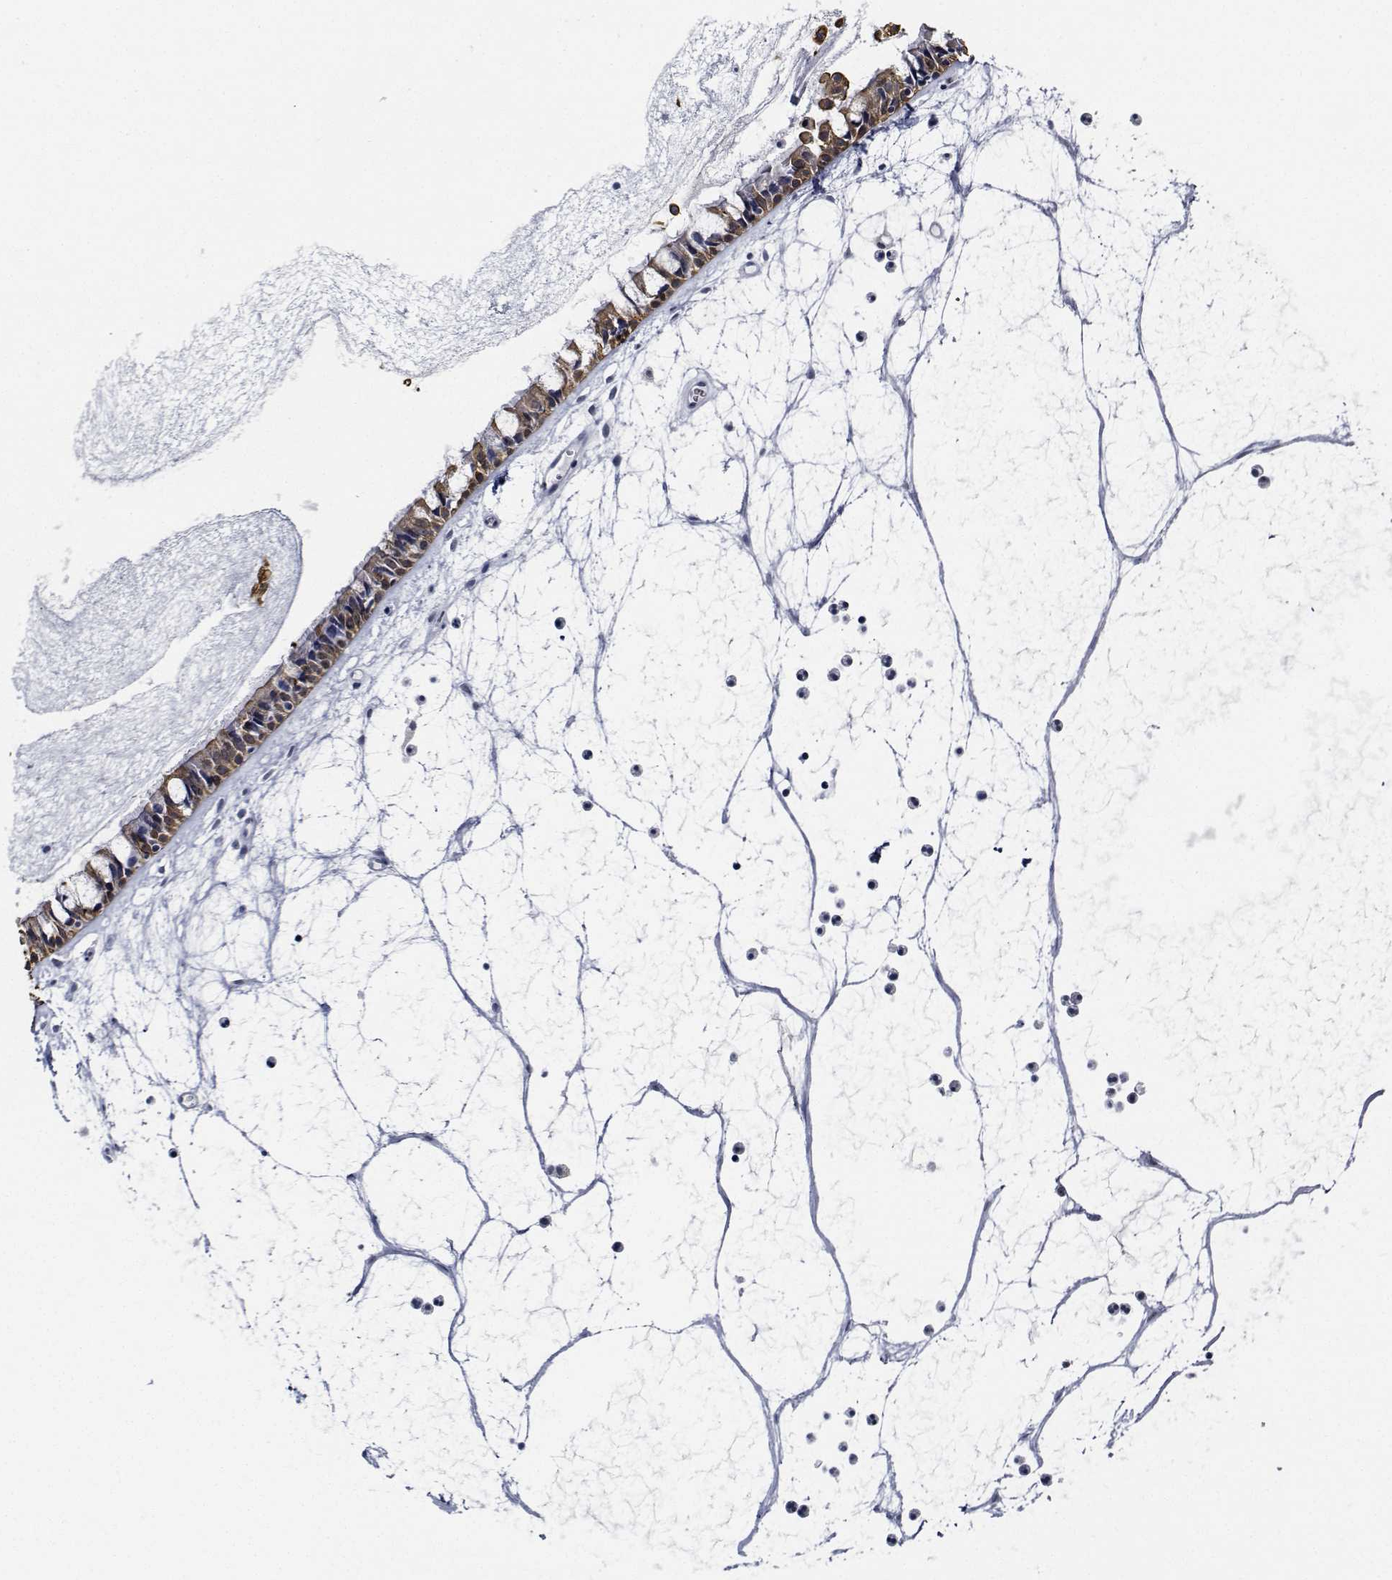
{"staining": {"intensity": "weak", "quantity": "25%-75%", "location": "cytoplasmic/membranous"}, "tissue": "nasopharynx", "cell_type": "Respiratory epithelial cells", "image_type": "normal", "snomed": [{"axis": "morphology", "description": "Normal tissue, NOS"}, {"axis": "topography", "description": "Nasopharynx"}], "caption": "Nasopharynx stained with immunohistochemistry displays weak cytoplasmic/membranous positivity in approximately 25%-75% of respiratory epithelial cells. Nuclei are stained in blue.", "gene": "NVL", "patient": {"sex": "male", "age": 31}}